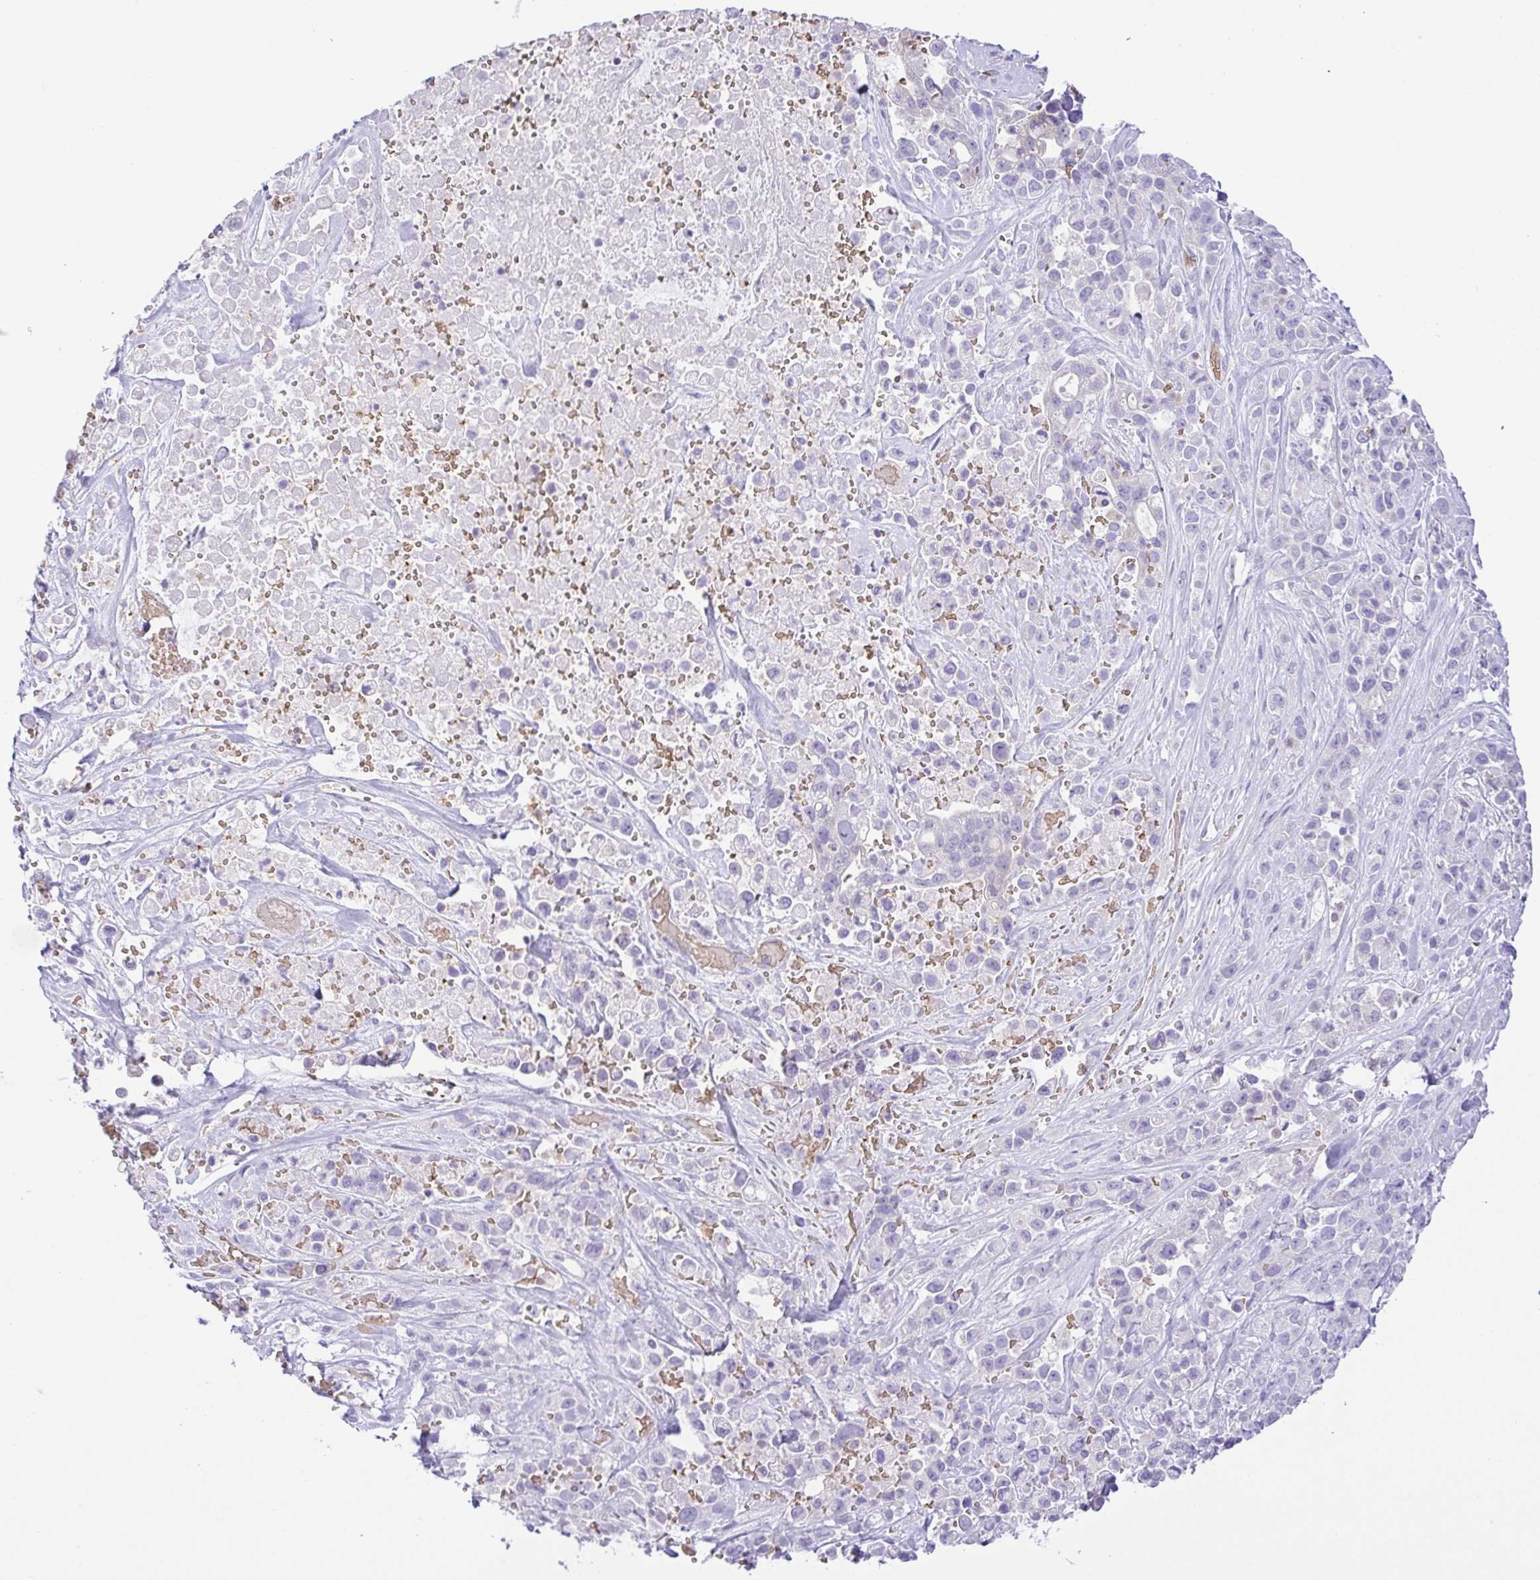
{"staining": {"intensity": "negative", "quantity": "none", "location": "none"}, "tissue": "pancreatic cancer", "cell_type": "Tumor cells", "image_type": "cancer", "snomed": [{"axis": "morphology", "description": "Adenocarcinoma, NOS"}, {"axis": "topography", "description": "Pancreas"}], "caption": "This is a histopathology image of immunohistochemistry staining of pancreatic cancer (adenocarcinoma), which shows no expression in tumor cells. (Immunohistochemistry (ihc), brightfield microscopy, high magnification).", "gene": "EPB42", "patient": {"sex": "male", "age": 44}}